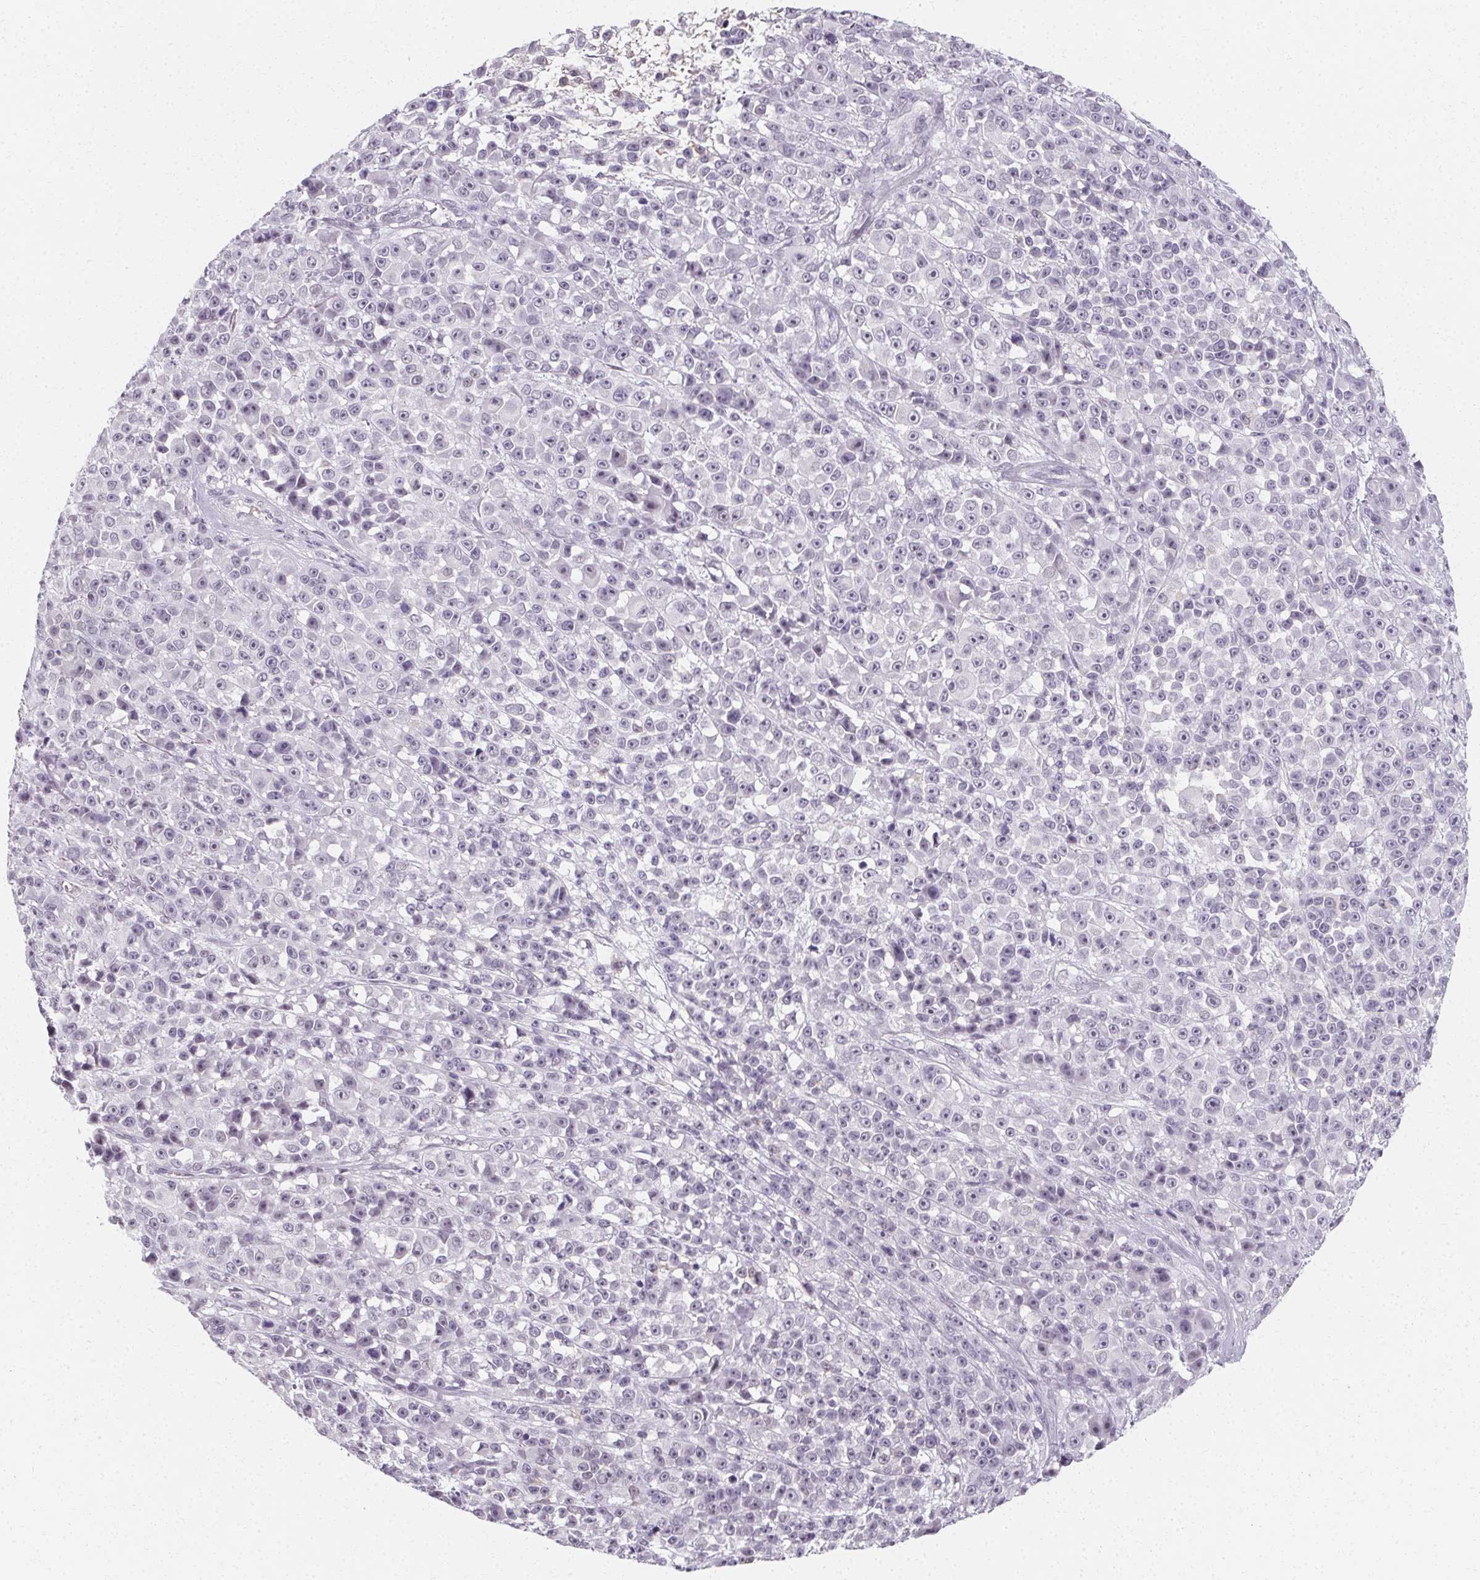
{"staining": {"intensity": "negative", "quantity": "none", "location": "none"}, "tissue": "melanoma", "cell_type": "Tumor cells", "image_type": "cancer", "snomed": [{"axis": "morphology", "description": "Malignant melanoma, NOS"}, {"axis": "topography", "description": "Skin"}, {"axis": "topography", "description": "Skin of back"}], "caption": "An image of melanoma stained for a protein exhibits no brown staining in tumor cells.", "gene": "SYNPR", "patient": {"sex": "male", "age": 91}}